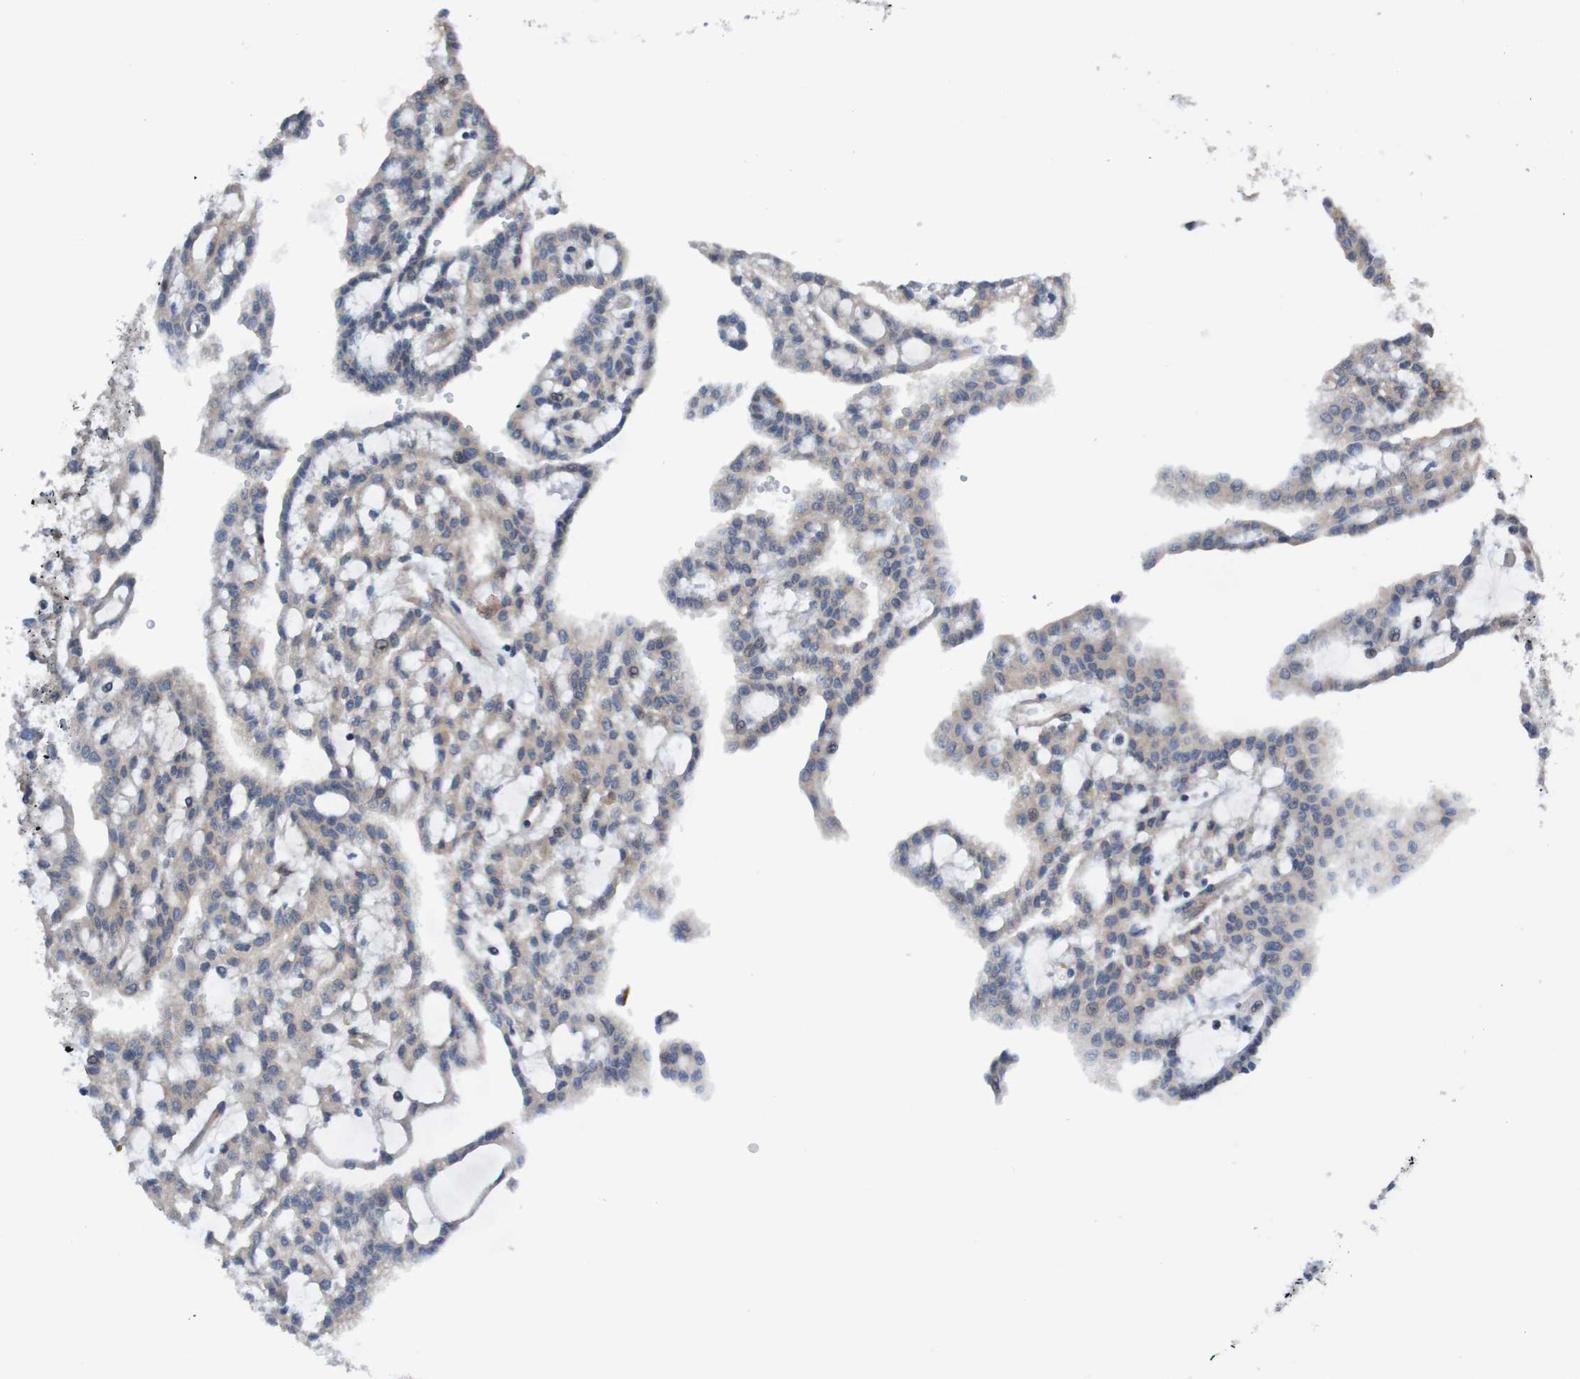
{"staining": {"intensity": "weak", "quantity": "<25%", "location": "cytoplasmic/membranous"}, "tissue": "renal cancer", "cell_type": "Tumor cells", "image_type": "cancer", "snomed": [{"axis": "morphology", "description": "Adenocarcinoma, NOS"}, {"axis": "topography", "description": "Kidney"}], "caption": "High power microscopy photomicrograph of an immunohistochemistry image of renal cancer (adenocarcinoma), revealing no significant staining in tumor cells.", "gene": "CPED1", "patient": {"sex": "male", "age": 63}}